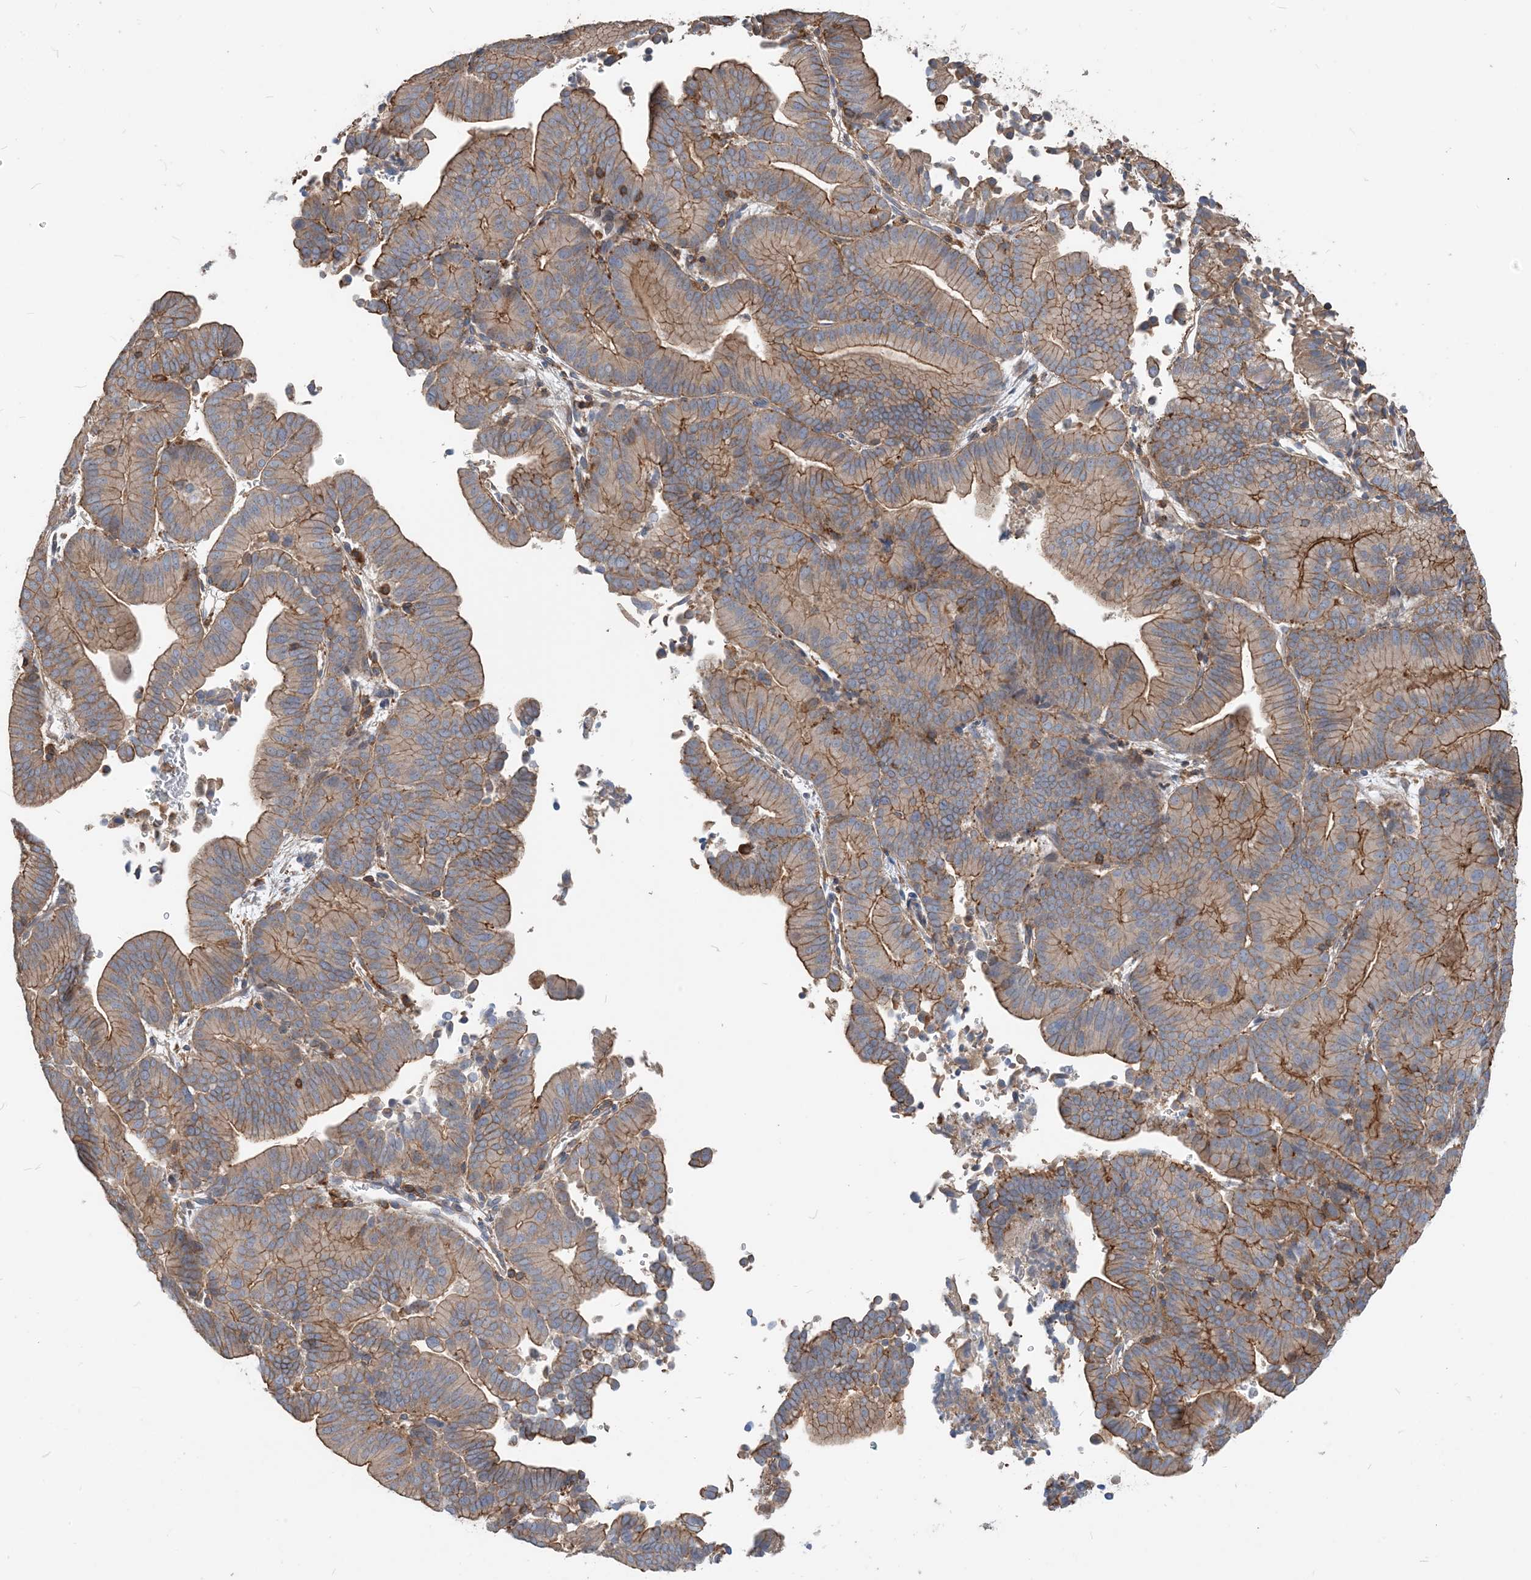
{"staining": {"intensity": "moderate", "quantity": "25%-75%", "location": "cytoplasmic/membranous"}, "tissue": "liver cancer", "cell_type": "Tumor cells", "image_type": "cancer", "snomed": [{"axis": "morphology", "description": "Cholangiocarcinoma"}, {"axis": "topography", "description": "Liver"}], "caption": "A brown stain labels moderate cytoplasmic/membranous positivity of a protein in human cholangiocarcinoma (liver) tumor cells. (IHC, brightfield microscopy, high magnification).", "gene": "PARVG", "patient": {"sex": "female", "age": 75}}